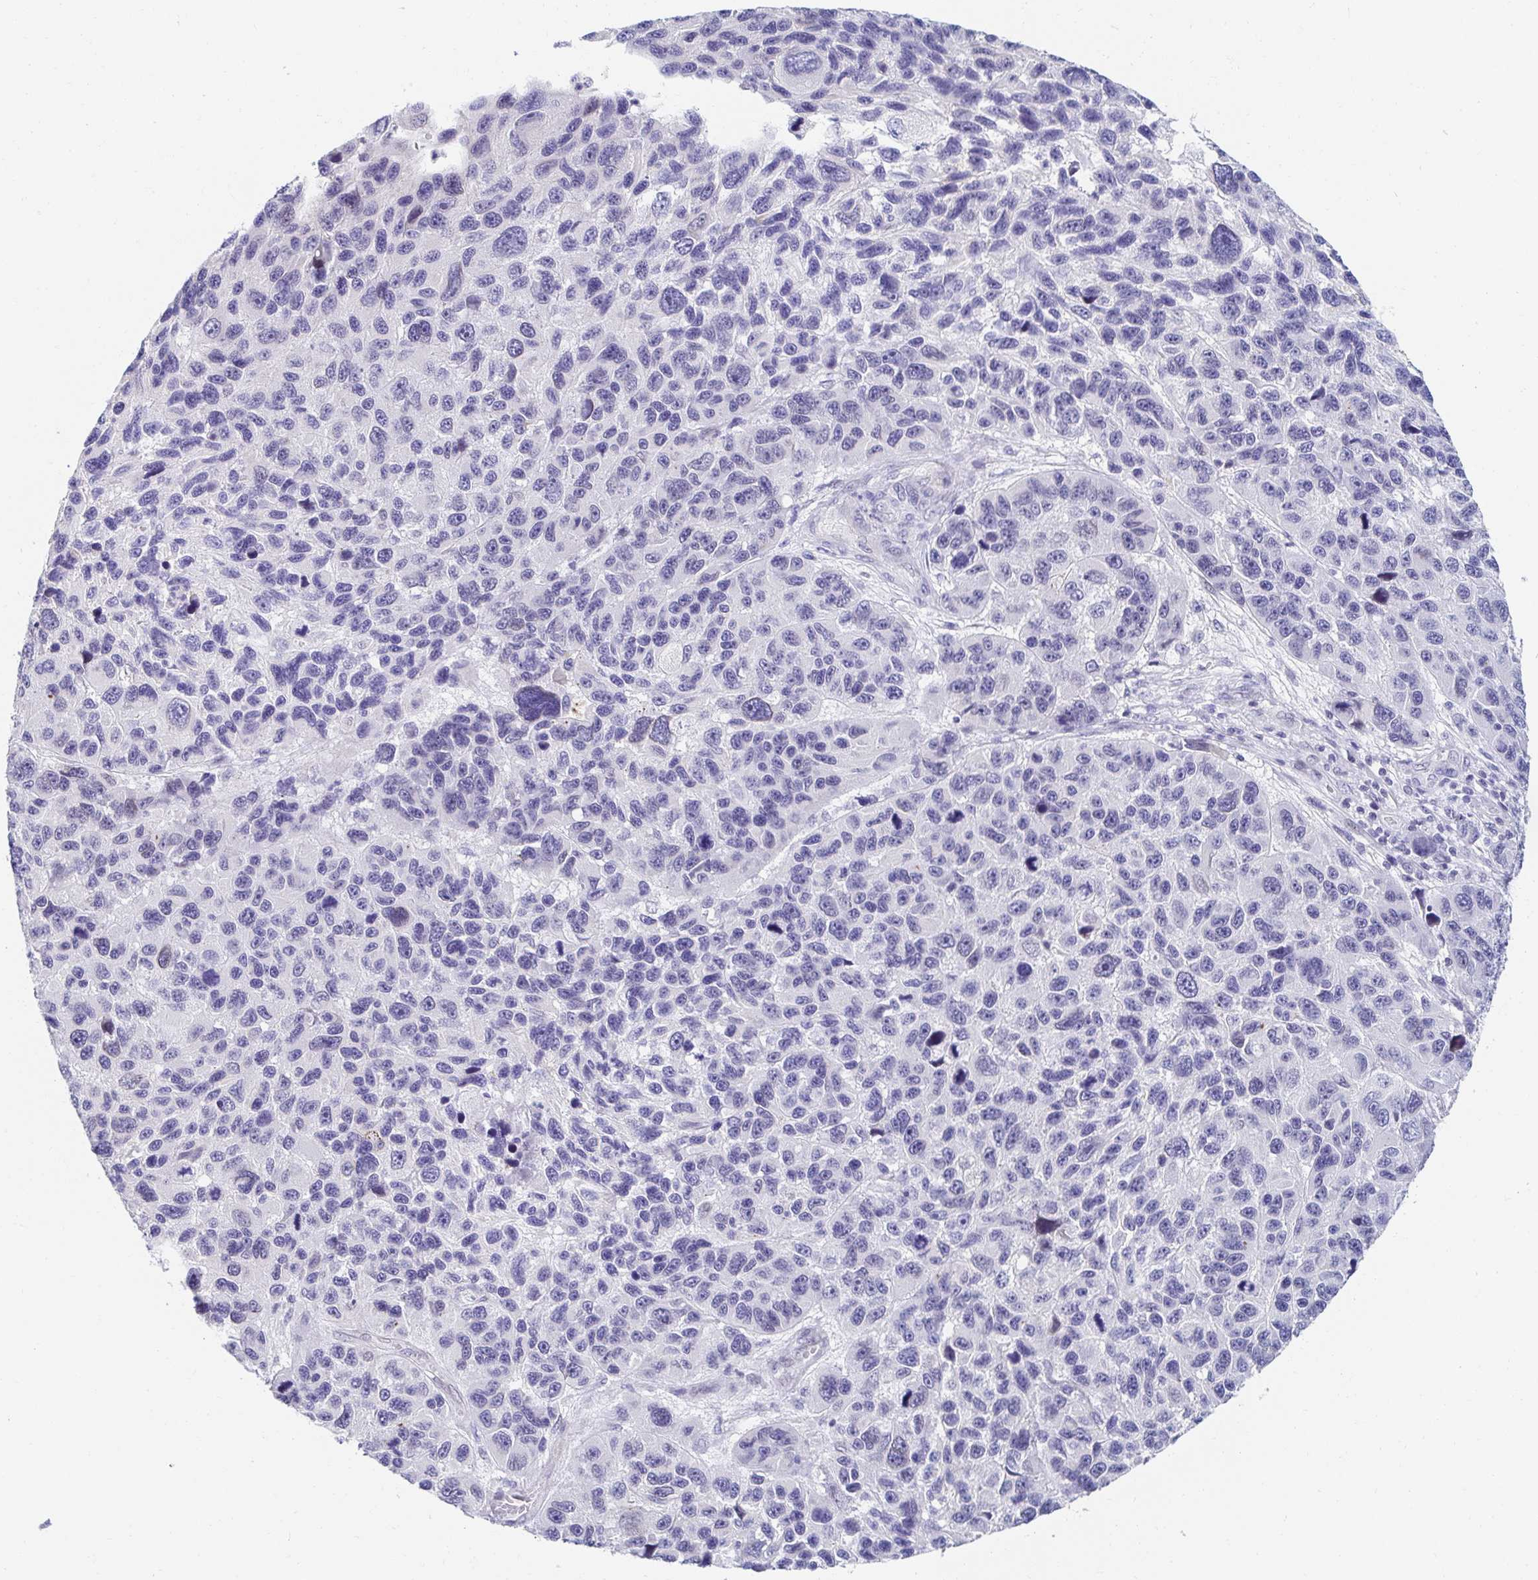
{"staining": {"intensity": "negative", "quantity": "none", "location": "none"}, "tissue": "melanoma", "cell_type": "Tumor cells", "image_type": "cancer", "snomed": [{"axis": "morphology", "description": "Malignant melanoma, NOS"}, {"axis": "topography", "description": "Skin"}], "caption": "Photomicrograph shows no protein positivity in tumor cells of malignant melanoma tissue.", "gene": "AKAP14", "patient": {"sex": "male", "age": 53}}